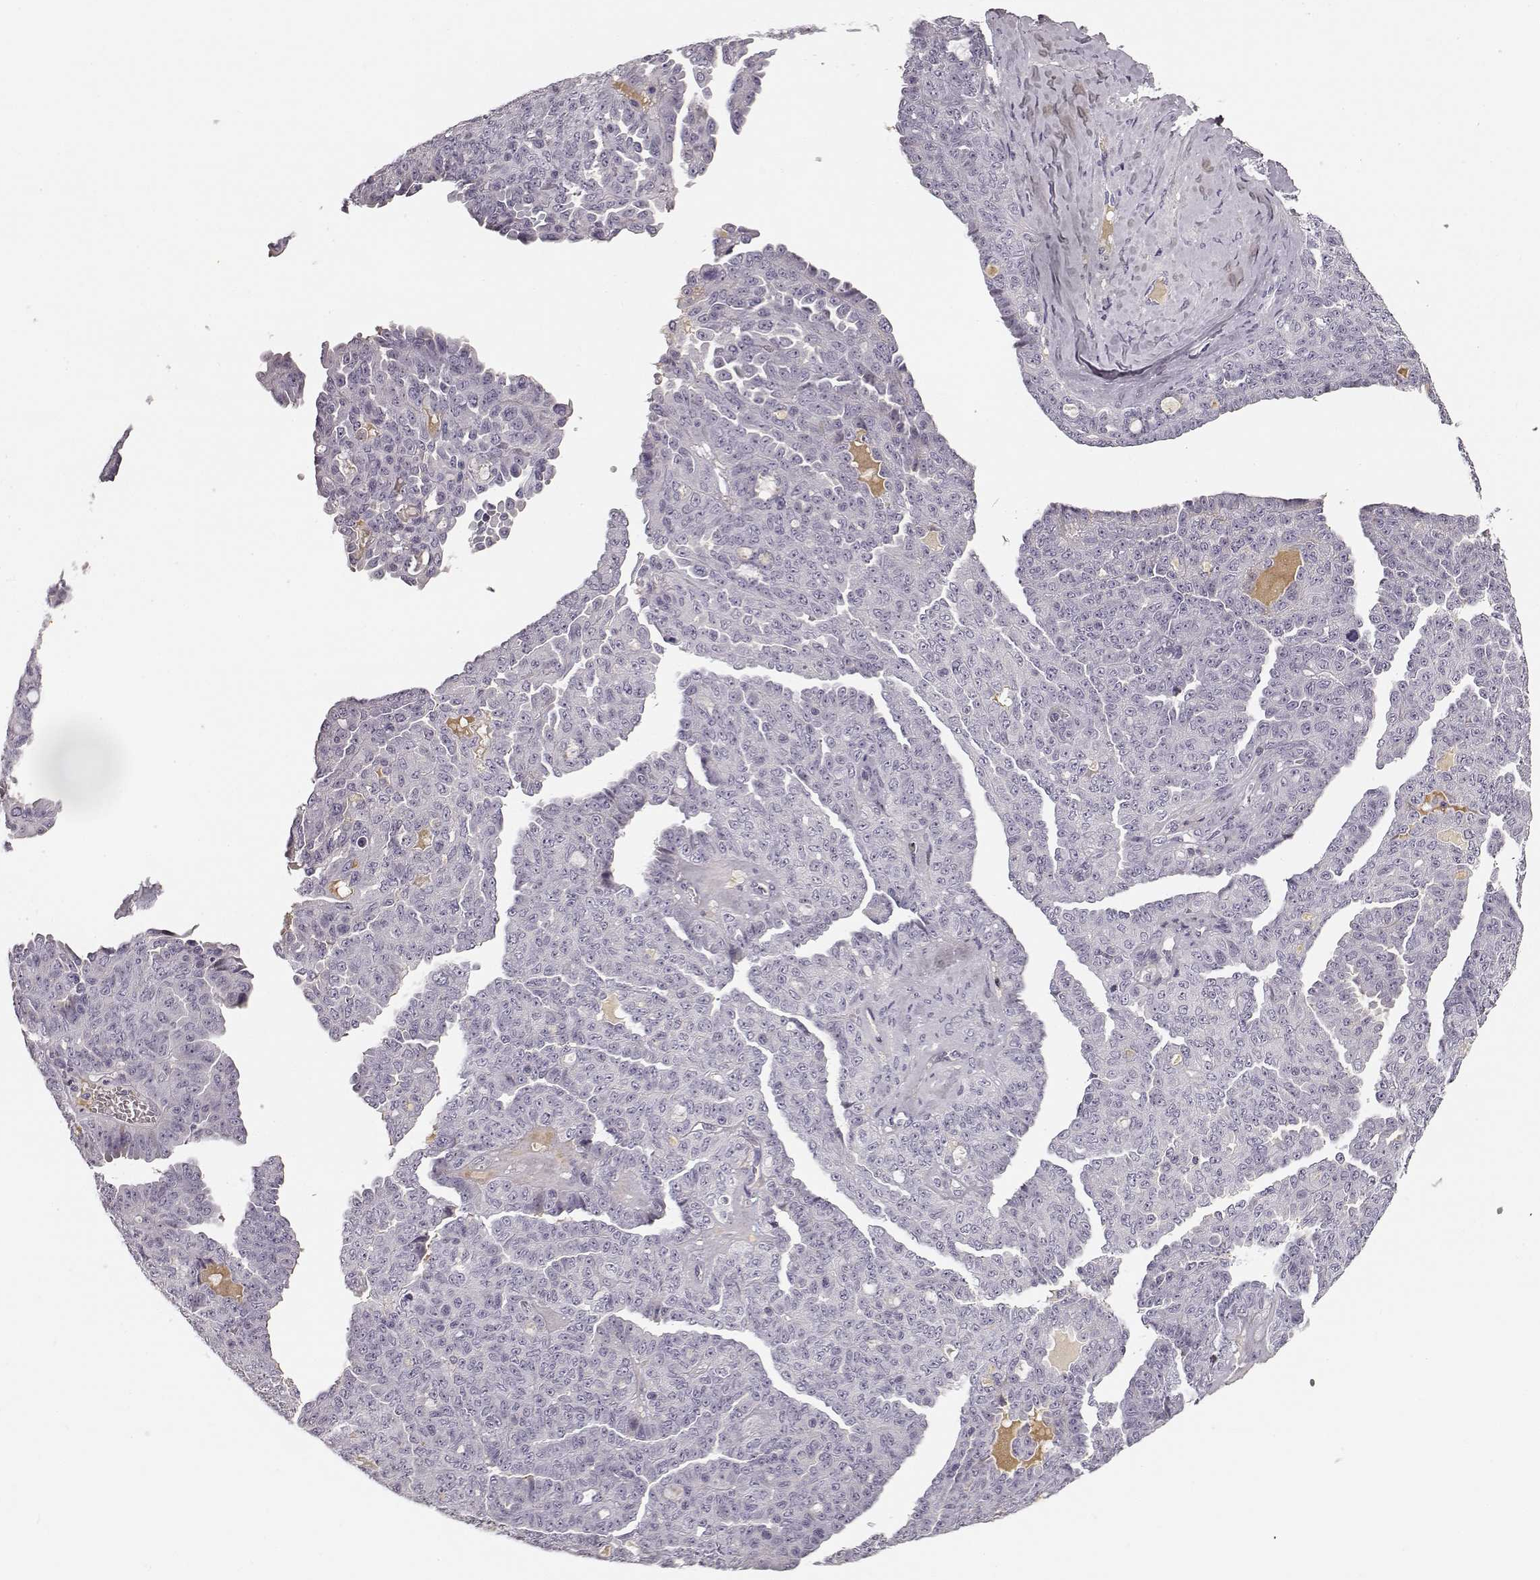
{"staining": {"intensity": "negative", "quantity": "none", "location": "none"}, "tissue": "ovarian cancer", "cell_type": "Tumor cells", "image_type": "cancer", "snomed": [{"axis": "morphology", "description": "Cystadenocarcinoma, serous, NOS"}, {"axis": "topography", "description": "Ovary"}], "caption": "Photomicrograph shows no protein staining in tumor cells of serous cystadenocarcinoma (ovarian) tissue.", "gene": "KIAA0319", "patient": {"sex": "female", "age": 71}}